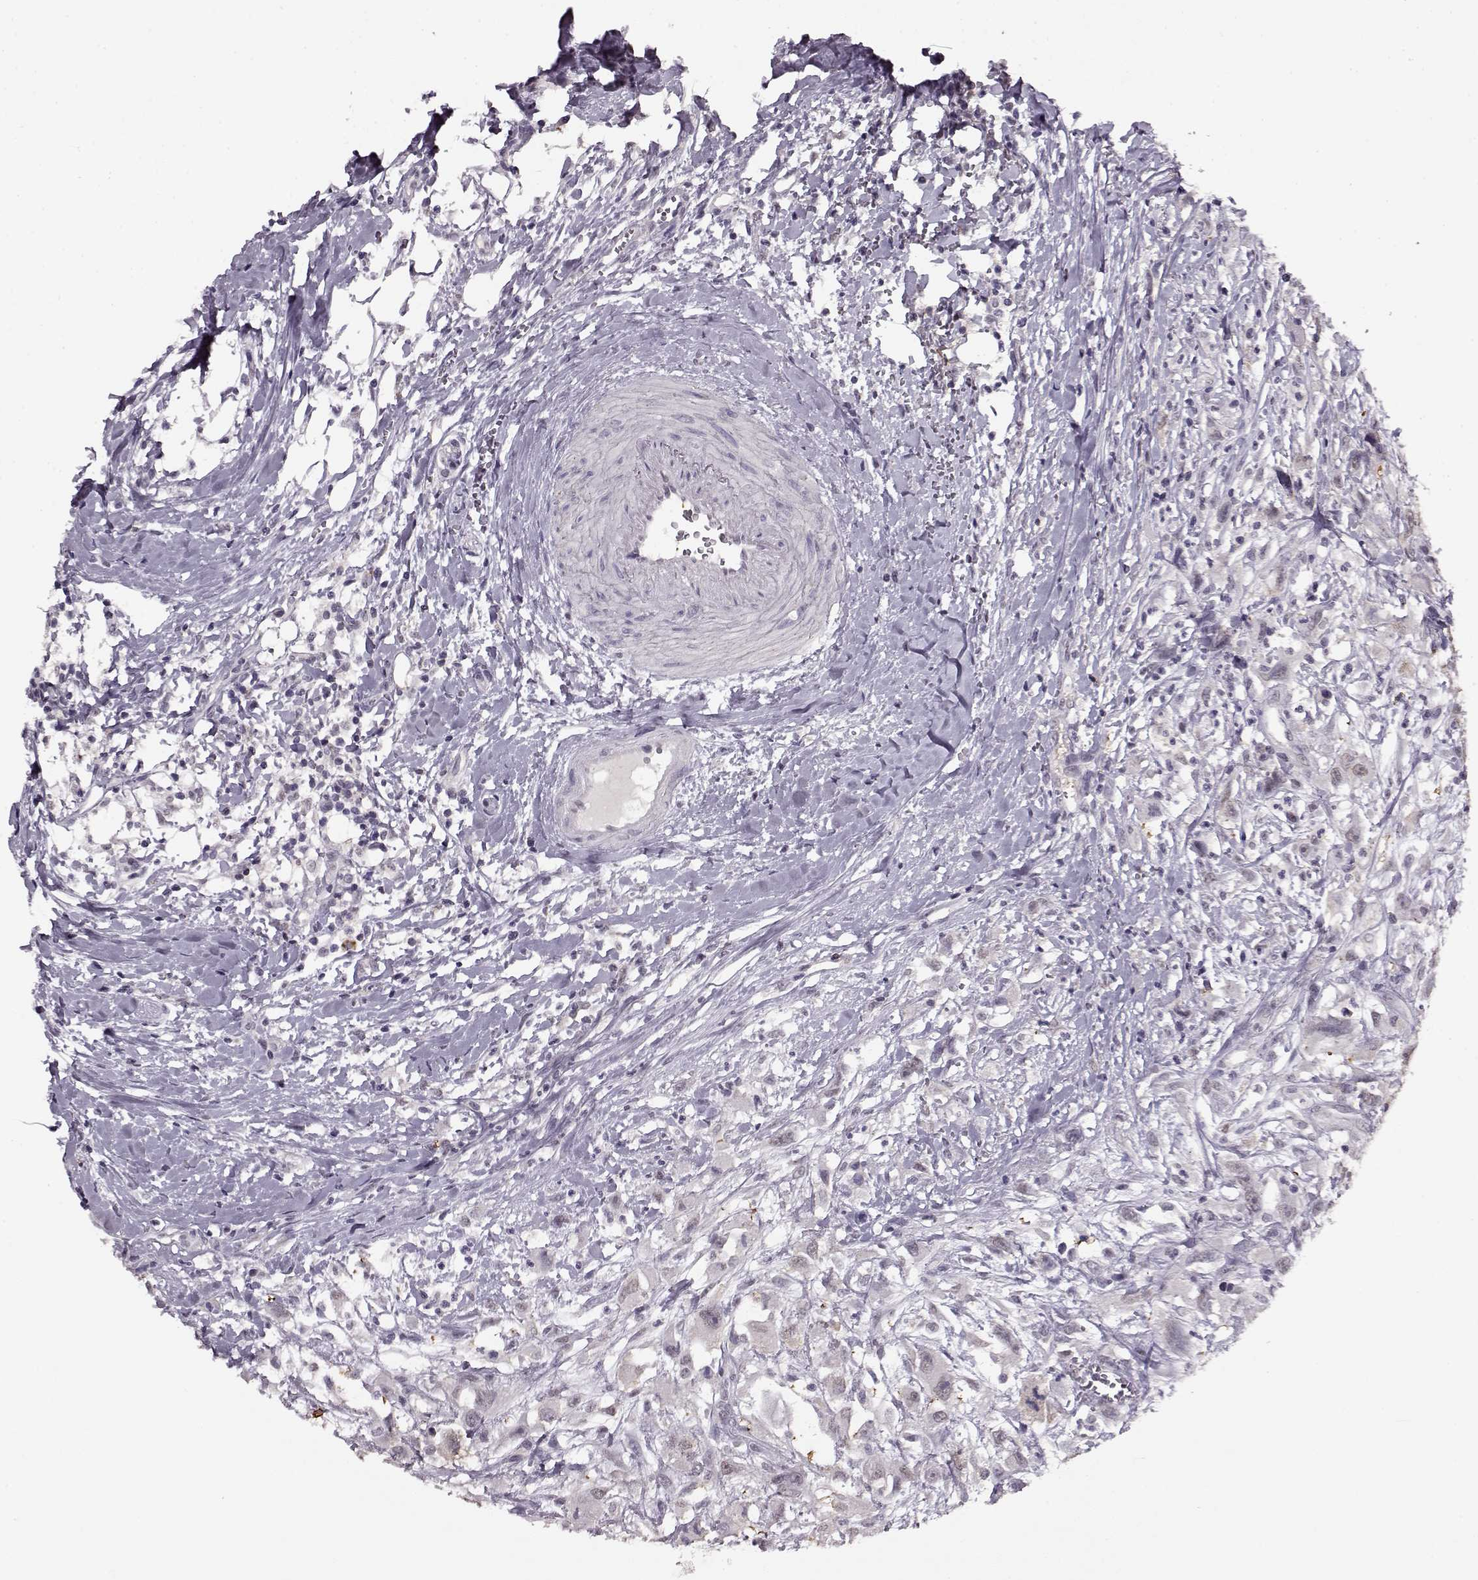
{"staining": {"intensity": "weak", "quantity": "<25%", "location": "nuclear"}, "tissue": "head and neck cancer", "cell_type": "Tumor cells", "image_type": "cancer", "snomed": [{"axis": "morphology", "description": "Squamous cell carcinoma, NOS"}, {"axis": "morphology", "description": "Squamous cell carcinoma, metastatic, NOS"}, {"axis": "topography", "description": "Oral tissue"}, {"axis": "topography", "description": "Head-Neck"}], "caption": "DAB immunohistochemical staining of human head and neck cancer reveals no significant staining in tumor cells.", "gene": "RP1L1", "patient": {"sex": "female", "age": 85}}